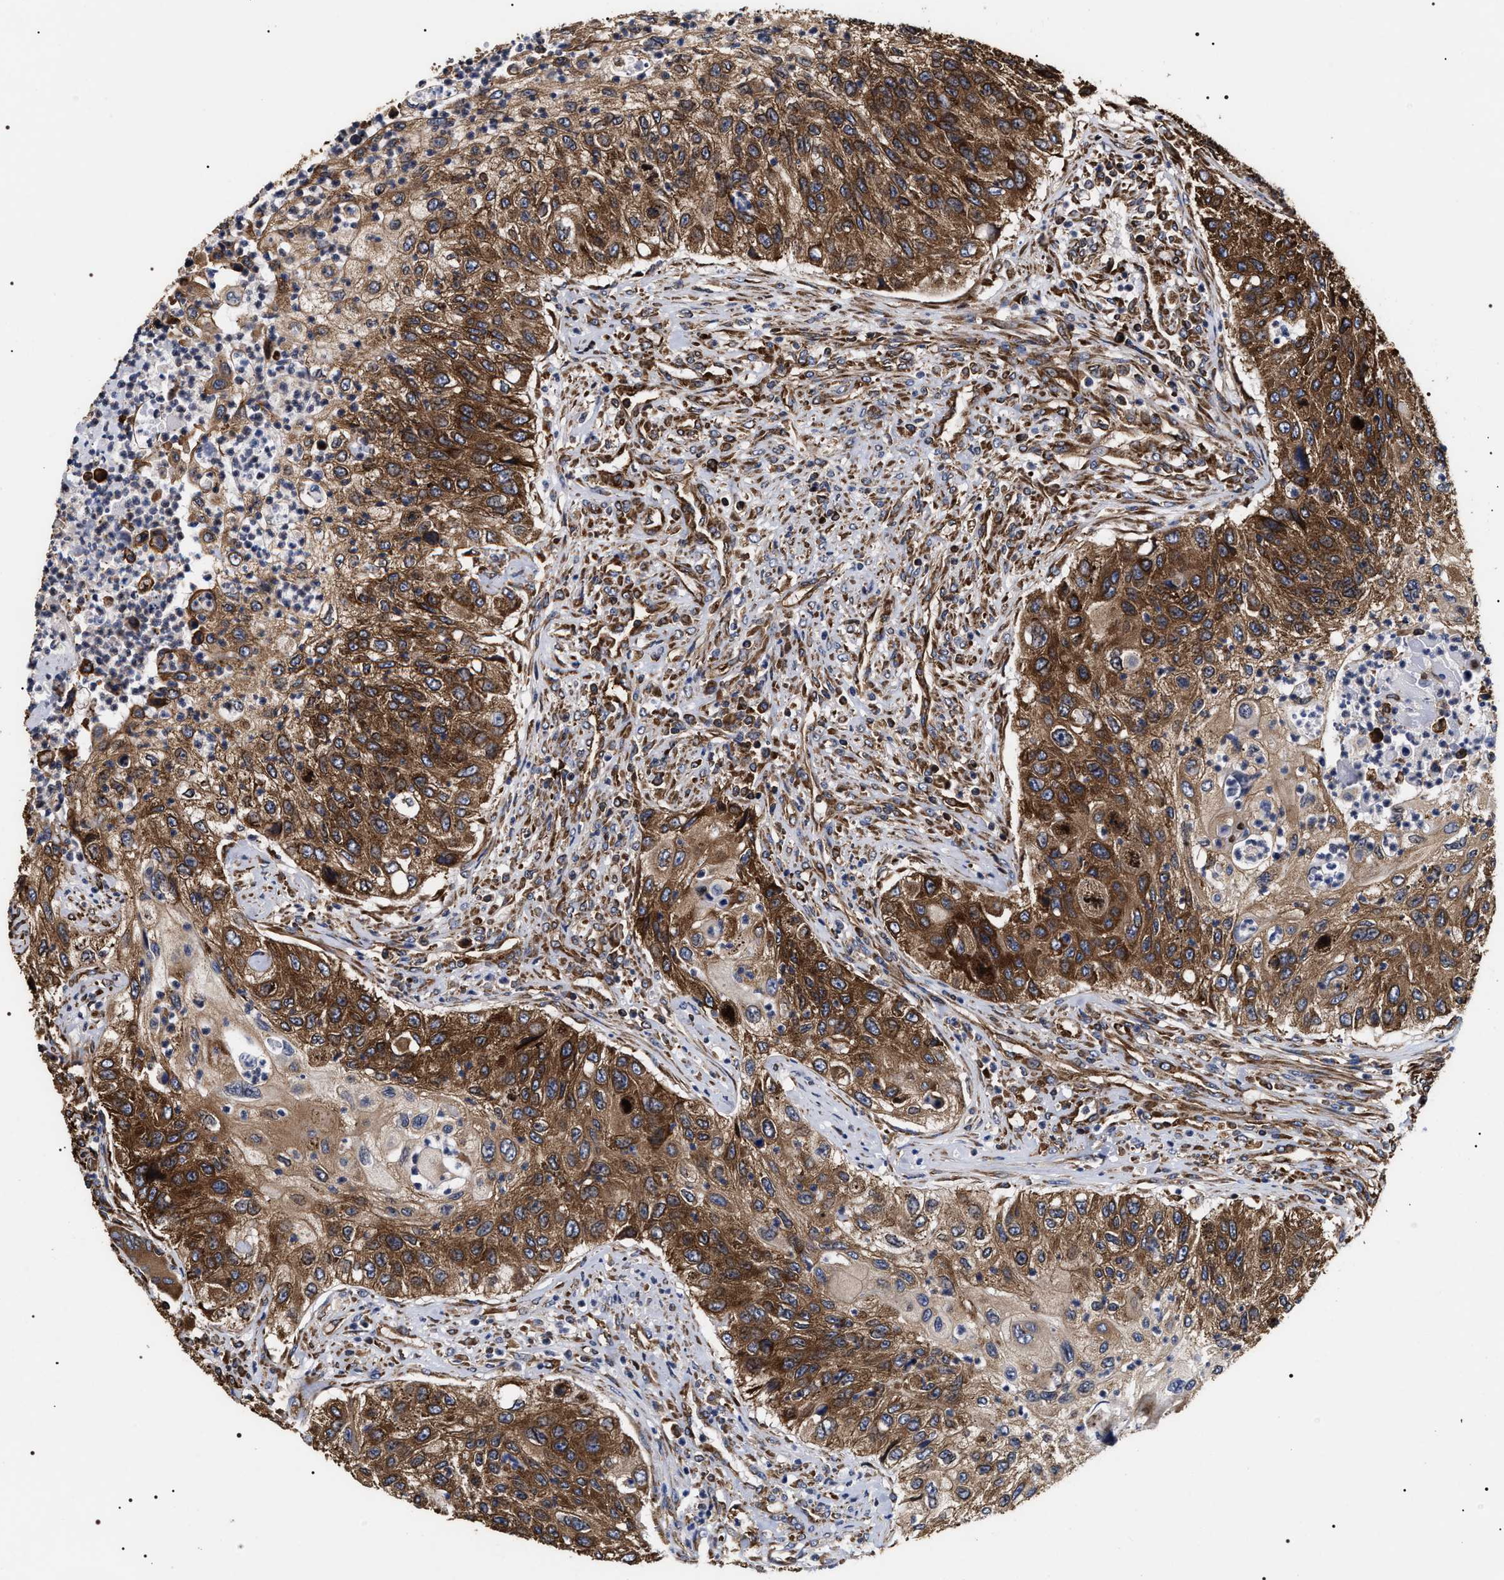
{"staining": {"intensity": "strong", "quantity": ">75%", "location": "cytoplasmic/membranous"}, "tissue": "urothelial cancer", "cell_type": "Tumor cells", "image_type": "cancer", "snomed": [{"axis": "morphology", "description": "Urothelial carcinoma, High grade"}, {"axis": "topography", "description": "Urinary bladder"}], "caption": "A histopathology image showing strong cytoplasmic/membranous staining in approximately >75% of tumor cells in urothelial cancer, as visualized by brown immunohistochemical staining.", "gene": "SERBP1", "patient": {"sex": "female", "age": 60}}